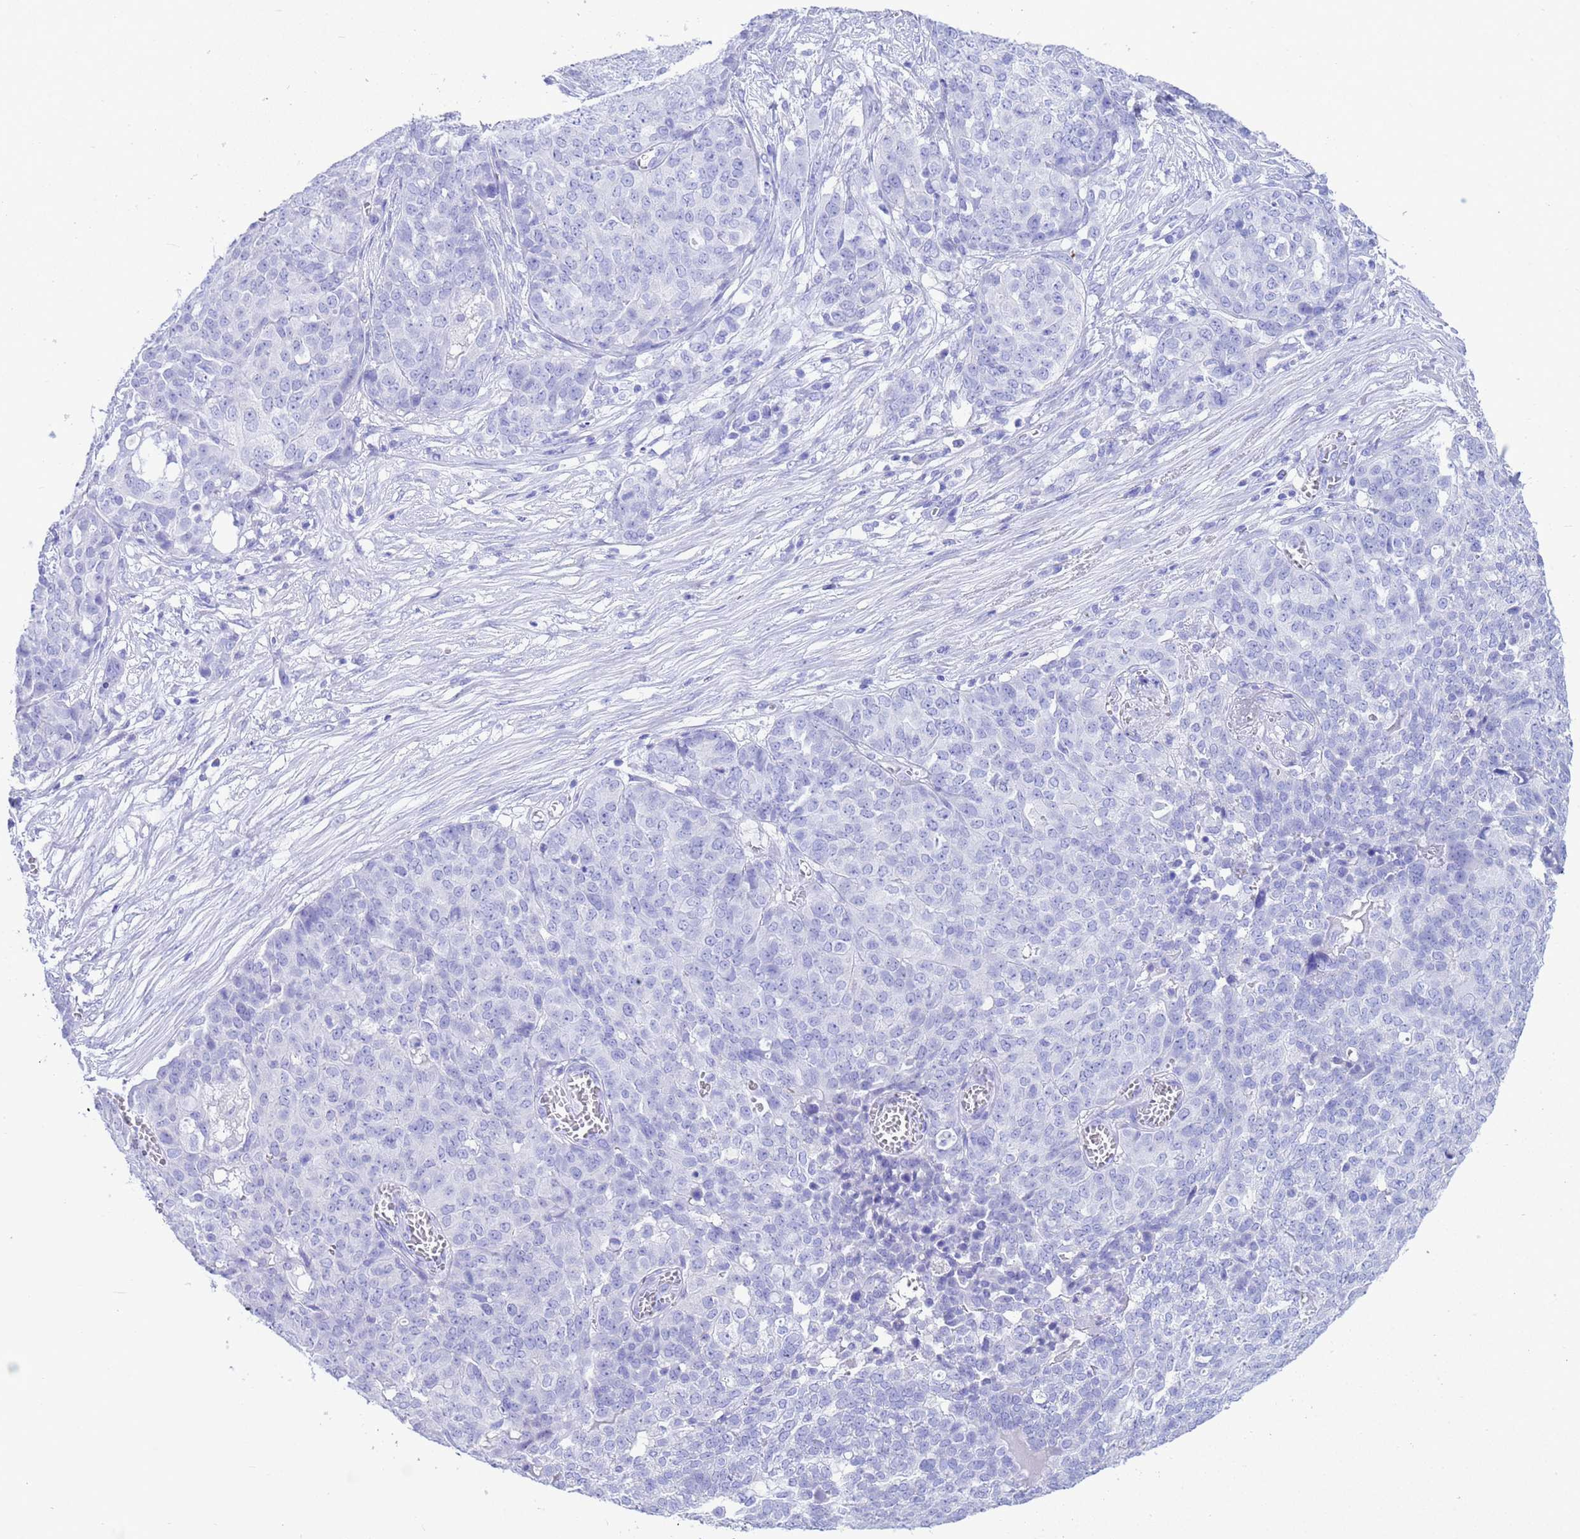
{"staining": {"intensity": "negative", "quantity": "none", "location": "none"}, "tissue": "ovarian cancer", "cell_type": "Tumor cells", "image_type": "cancer", "snomed": [{"axis": "morphology", "description": "Cystadenocarcinoma, serous, NOS"}, {"axis": "topography", "description": "Soft tissue"}, {"axis": "topography", "description": "Ovary"}], "caption": "IHC histopathology image of ovarian cancer stained for a protein (brown), which shows no positivity in tumor cells.", "gene": "GSTM1", "patient": {"sex": "female", "age": 57}}